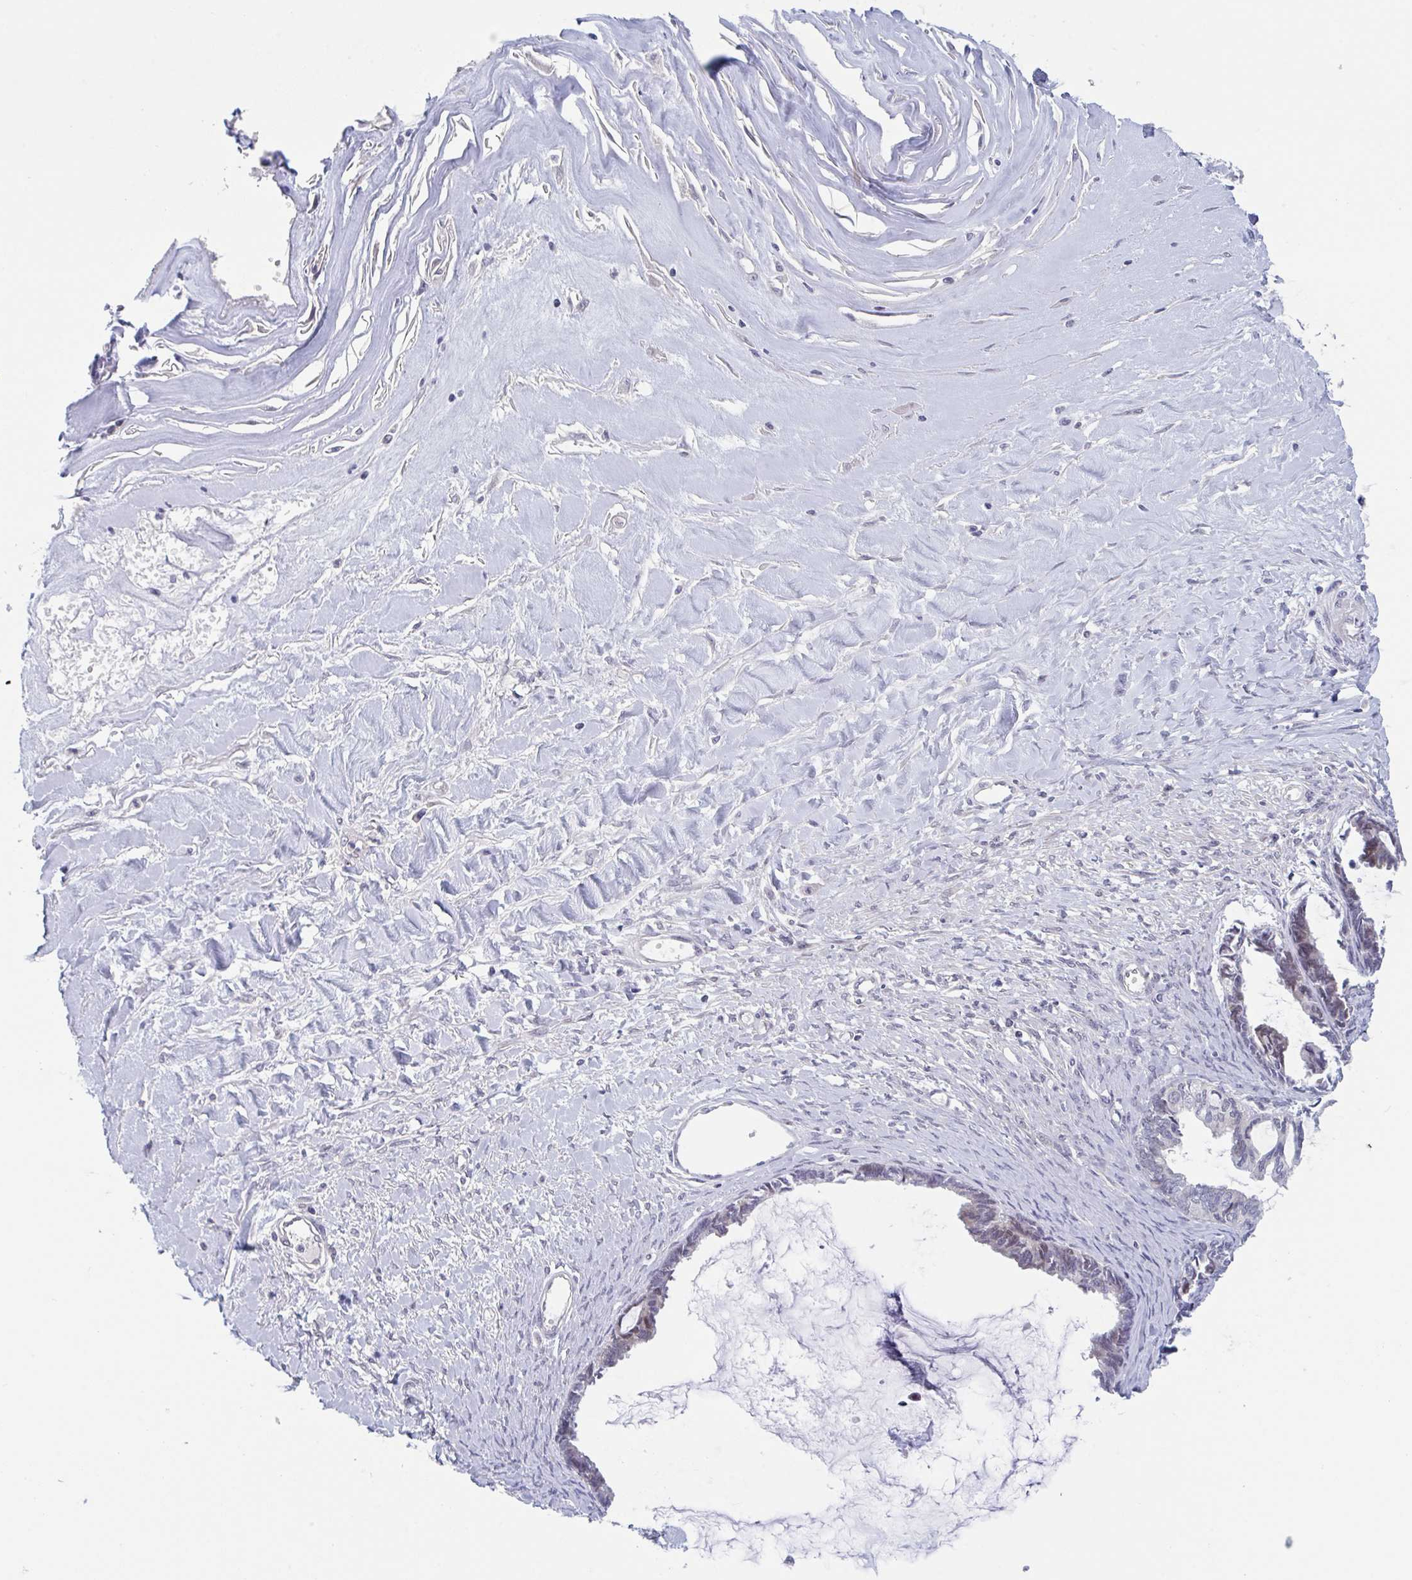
{"staining": {"intensity": "weak", "quantity": "<25%", "location": "nuclear"}, "tissue": "ovarian cancer", "cell_type": "Tumor cells", "image_type": "cancer", "snomed": [{"axis": "morphology", "description": "Cystadenocarcinoma, mucinous, NOS"}, {"axis": "topography", "description": "Ovary"}], "caption": "The IHC micrograph has no significant positivity in tumor cells of ovarian cancer (mucinous cystadenocarcinoma) tissue. (Stains: DAB immunohistochemistry (IHC) with hematoxylin counter stain, Microscopy: brightfield microscopy at high magnification).", "gene": "RIOK1", "patient": {"sex": "female", "age": 61}}